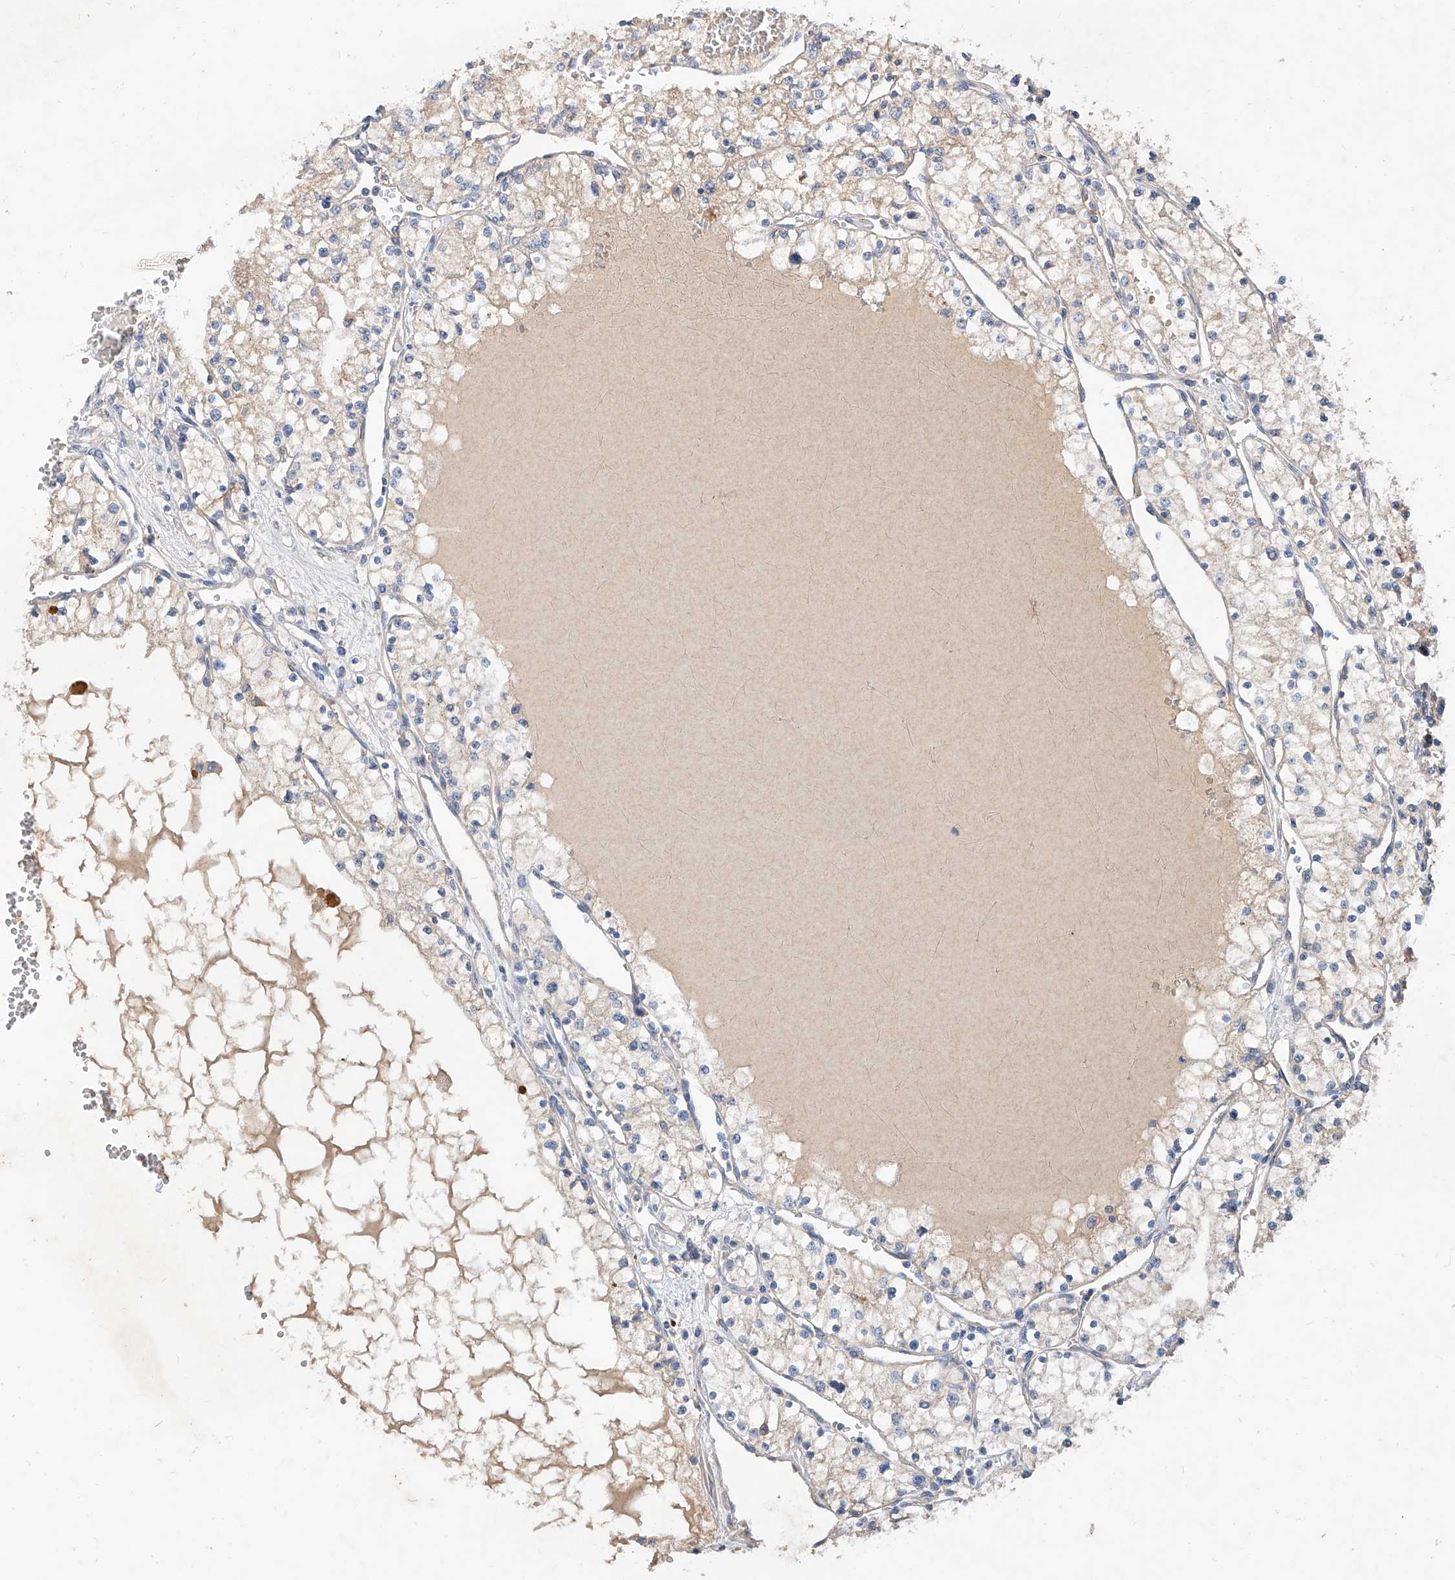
{"staining": {"intensity": "negative", "quantity": "none", "location": "none"}, "tissue": "renal cancer", "cell_type": "Tumor cells", "image_type": "cancer", "snomed": [{"axis": "morphology", "description": "Normal tissue, NOS"}, {"axis": "morphology", "description": "Adenocarcinoma, NOS"}, {"axis": "topography", "description": "Kidney"}], "caption": "Photomicrograph shows no protein staining in tumor cells of renal cancer tissue.", "gene": "DIRAS3", "patient": {"sex": "male", "age": 68}}